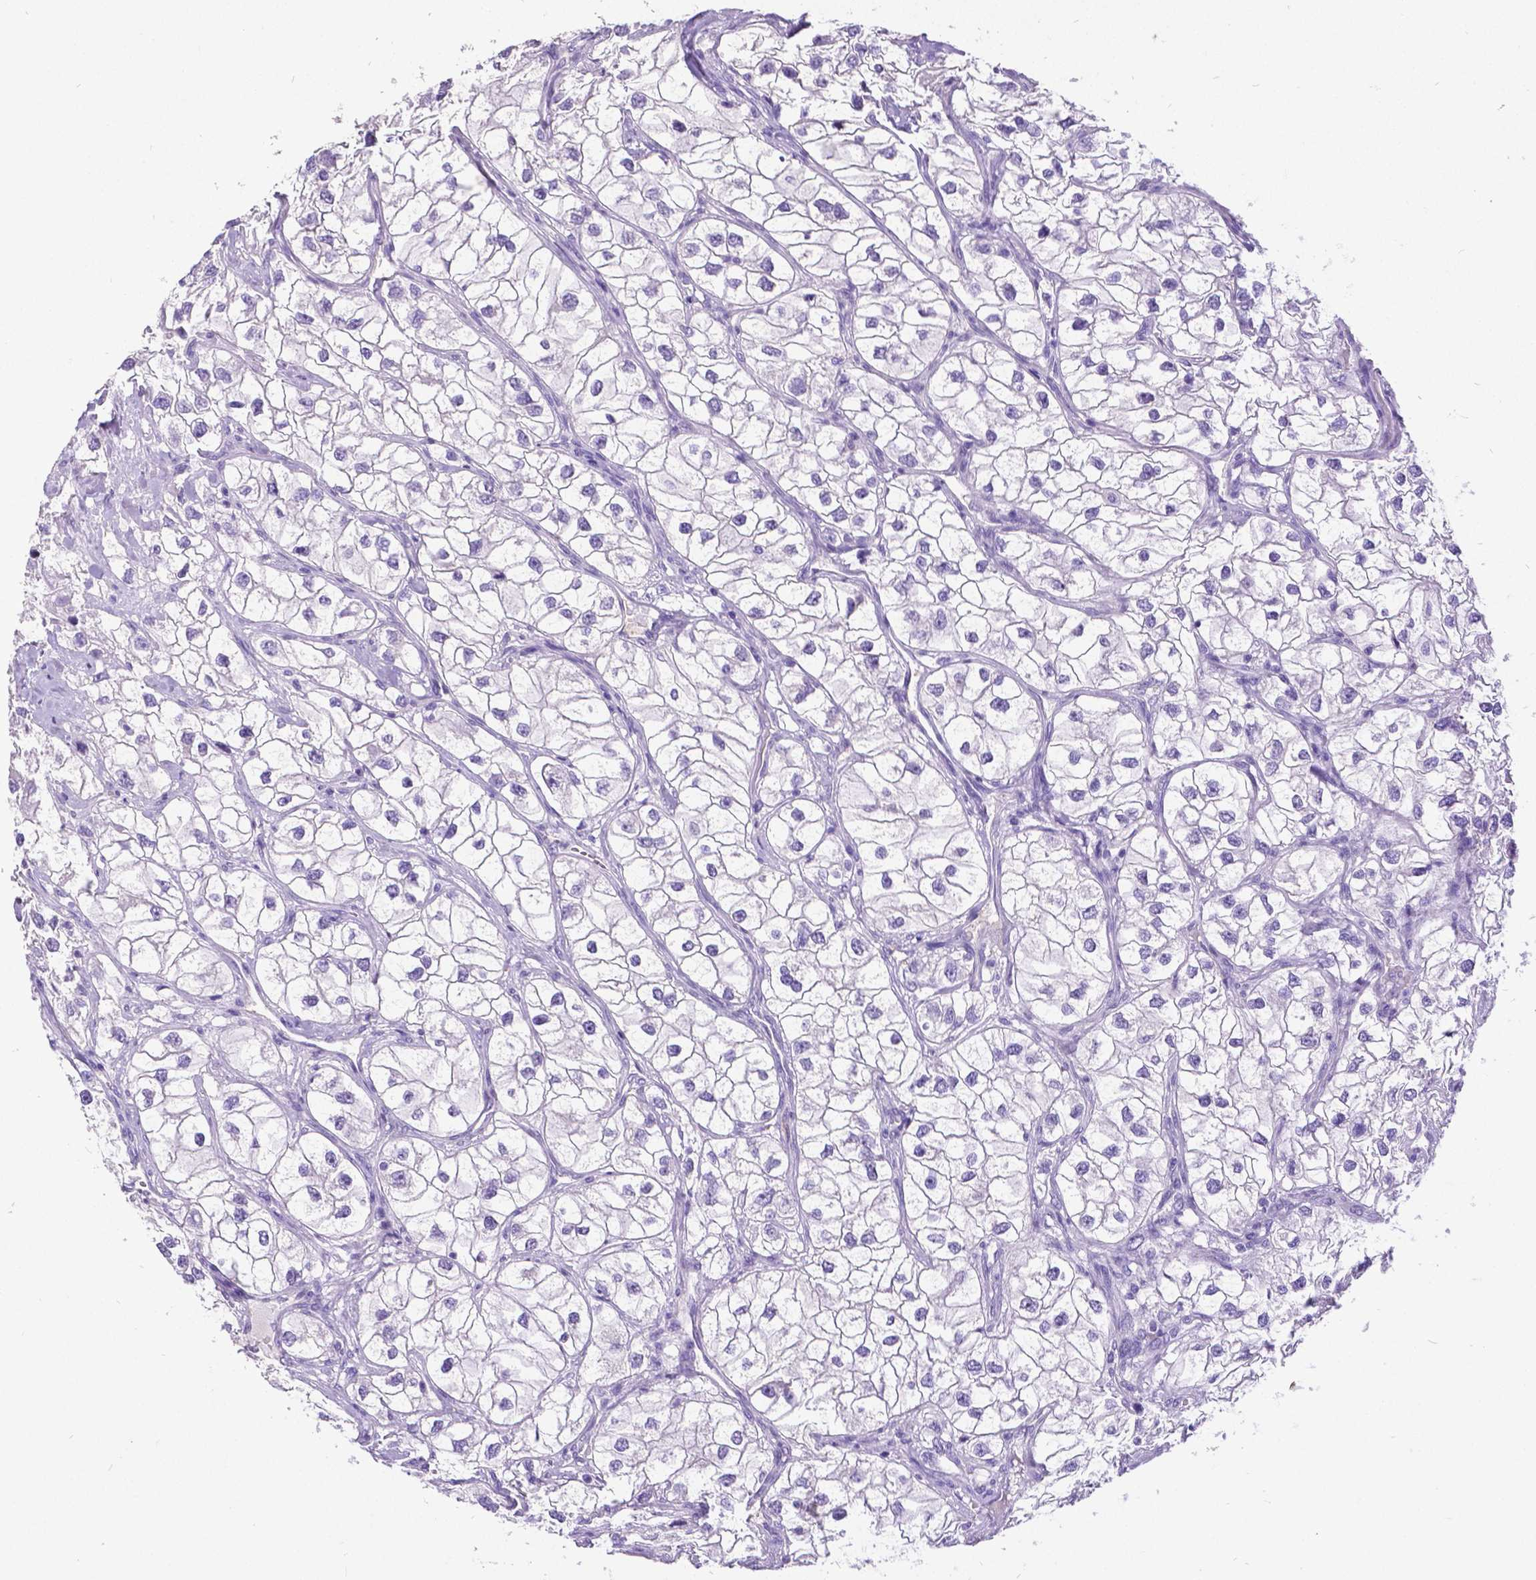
{"staining": {"intensity": "negative", "quantity": "none", "location": "none"}, "tissue": "renal cancer", "cell_type": "Tumor cells", "image_type": "cancer", "snomed": [{"axis": "morphology", "description": "Adenocarcinoma, NOS"}, {"axis": "topography", "description": "Kidney"}], "caption": "Immunohistochemical staining of renal cancer shows no significant expression in tumor cells.", "gene": "SATB2", "patient": {"sex": "male", "age": 59}}